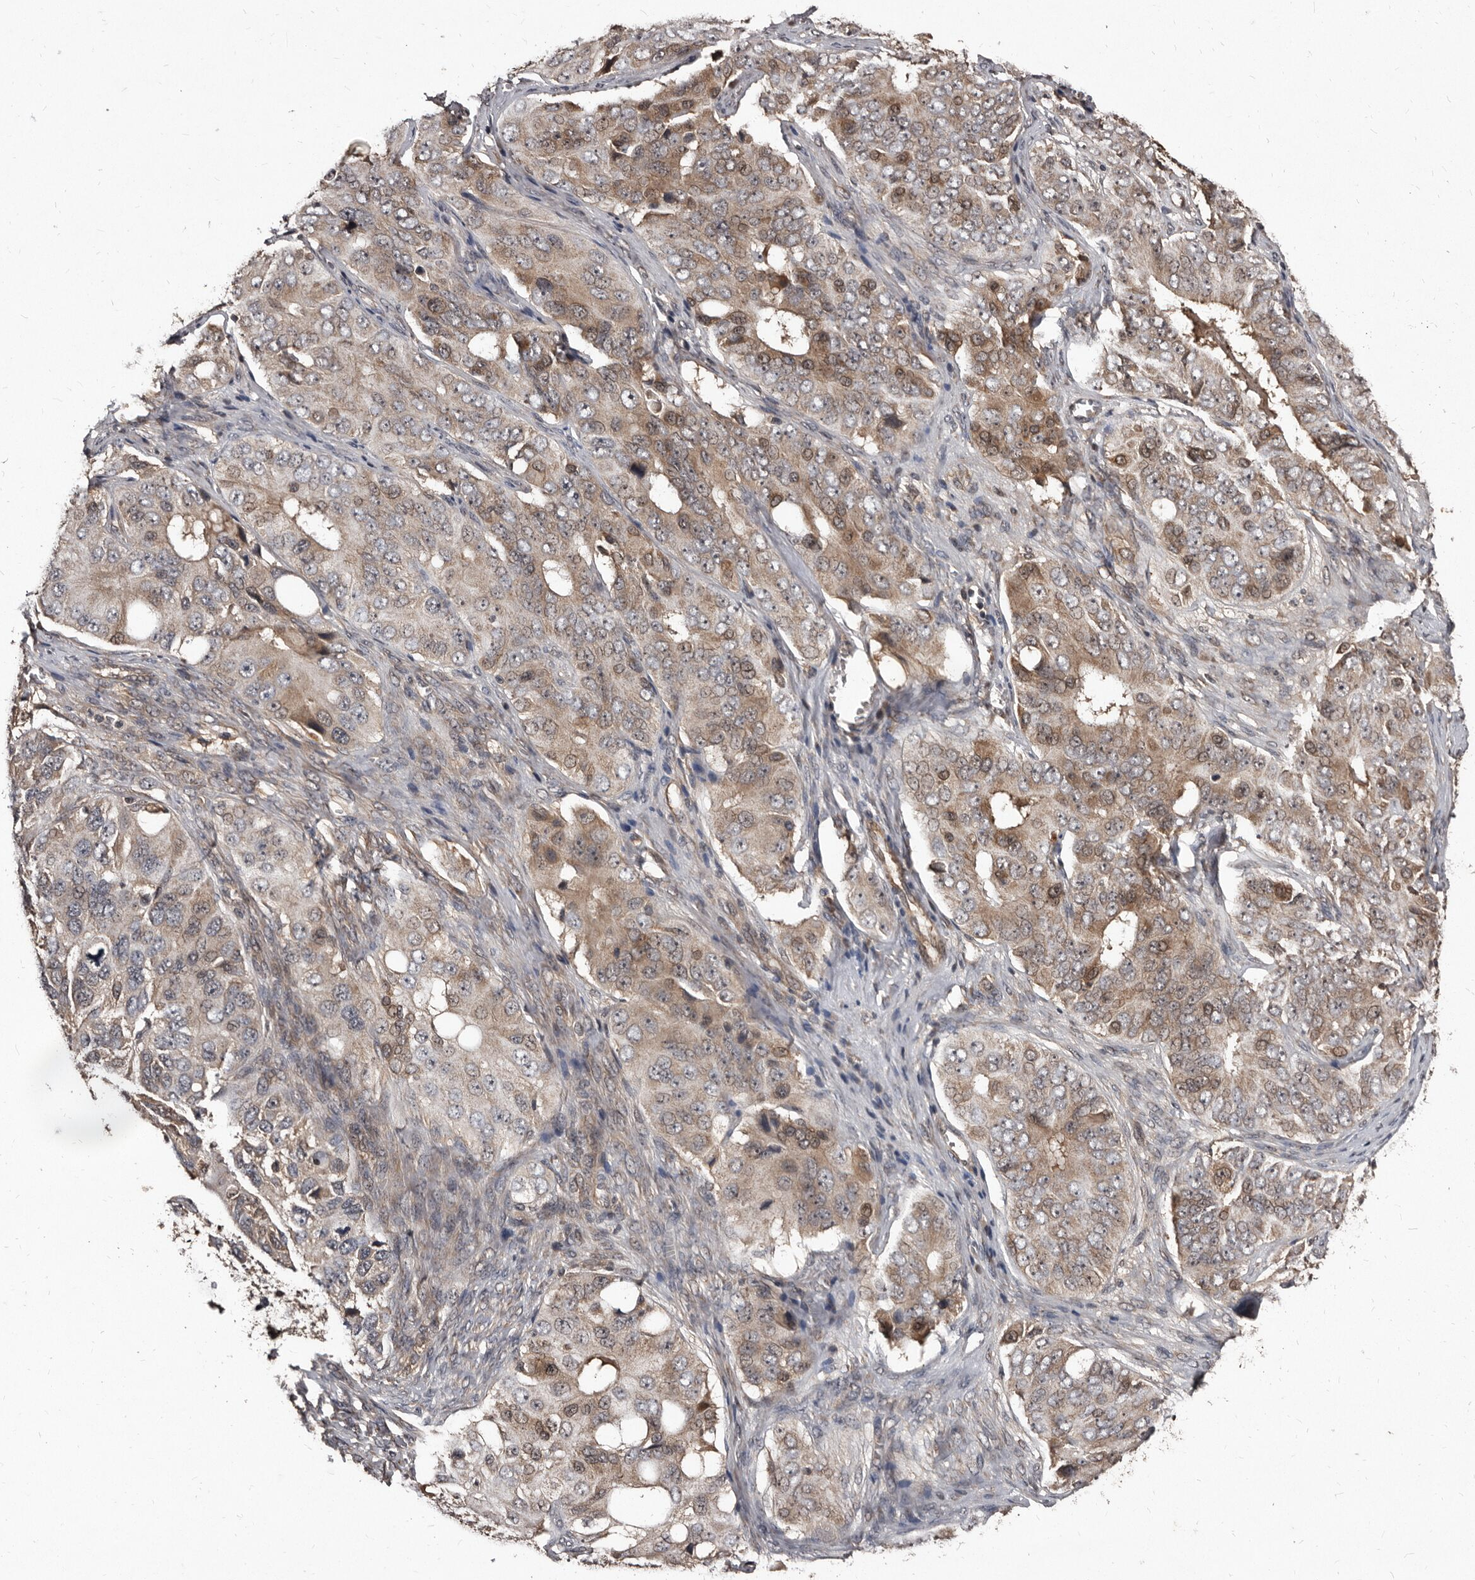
{"staining": {"intensity": "moderate", "quantity": "25%-75%", "location": "cytoplasmic/membranous"}, "tissue": "ovarian cancer", "cell_type": "Tumor cells", "image_type": "cancer", "snomed": [{"axis": "morphology", "description": "Carcinoma, endometroid"}, {"axis": "topography", "description": "Ovary"}], "caption": "Ovarian cancer was stained to show a protein in brown. There is medium levels of moderate cytoplasmic/membranous expression in about 25%-75% of tumor cells.", "gene": "PMVK", "patient": {"sex": "female", "age": 51}}